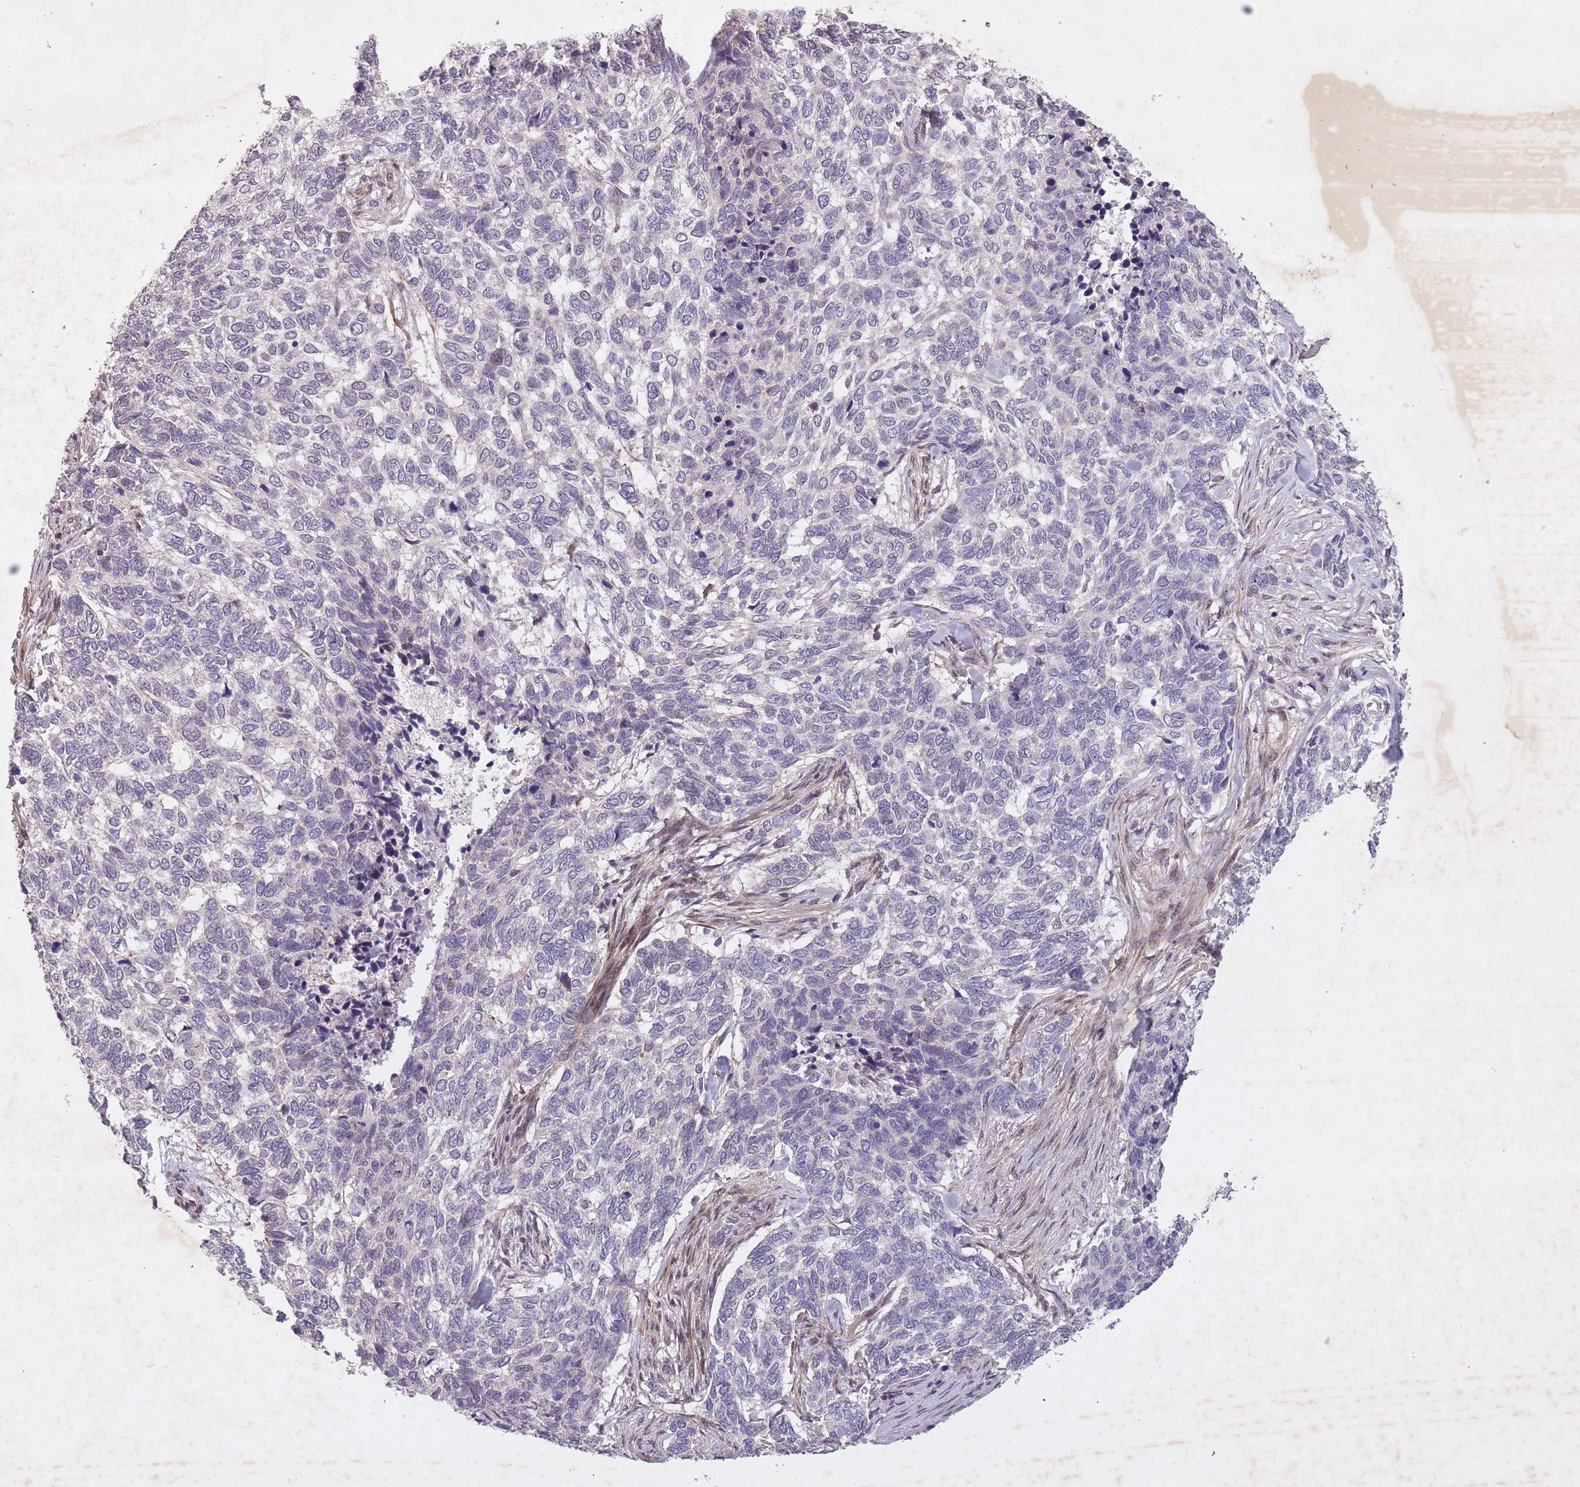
{"staining": {"intensity": "negative", "quantity": "none", "location": "none"}, "tissue": "skin cancer", "cell_type": "Tumor cells", "image_type": "cancer", "snomed": [{"axis": "morphology", "description": "Basal cell carcinoma"}, {"axis": "topography", "description": "Skin"}], "caption": "Basal cell carcinoma (skin) was stained to show a protein in brown. There is no significant positivity in tumor cells. (Immunohistochemistry (ihc), brightfield microscopy, high magnification).", "gene": "CBX6", "patient": {"sex": "female", "age": 65}}